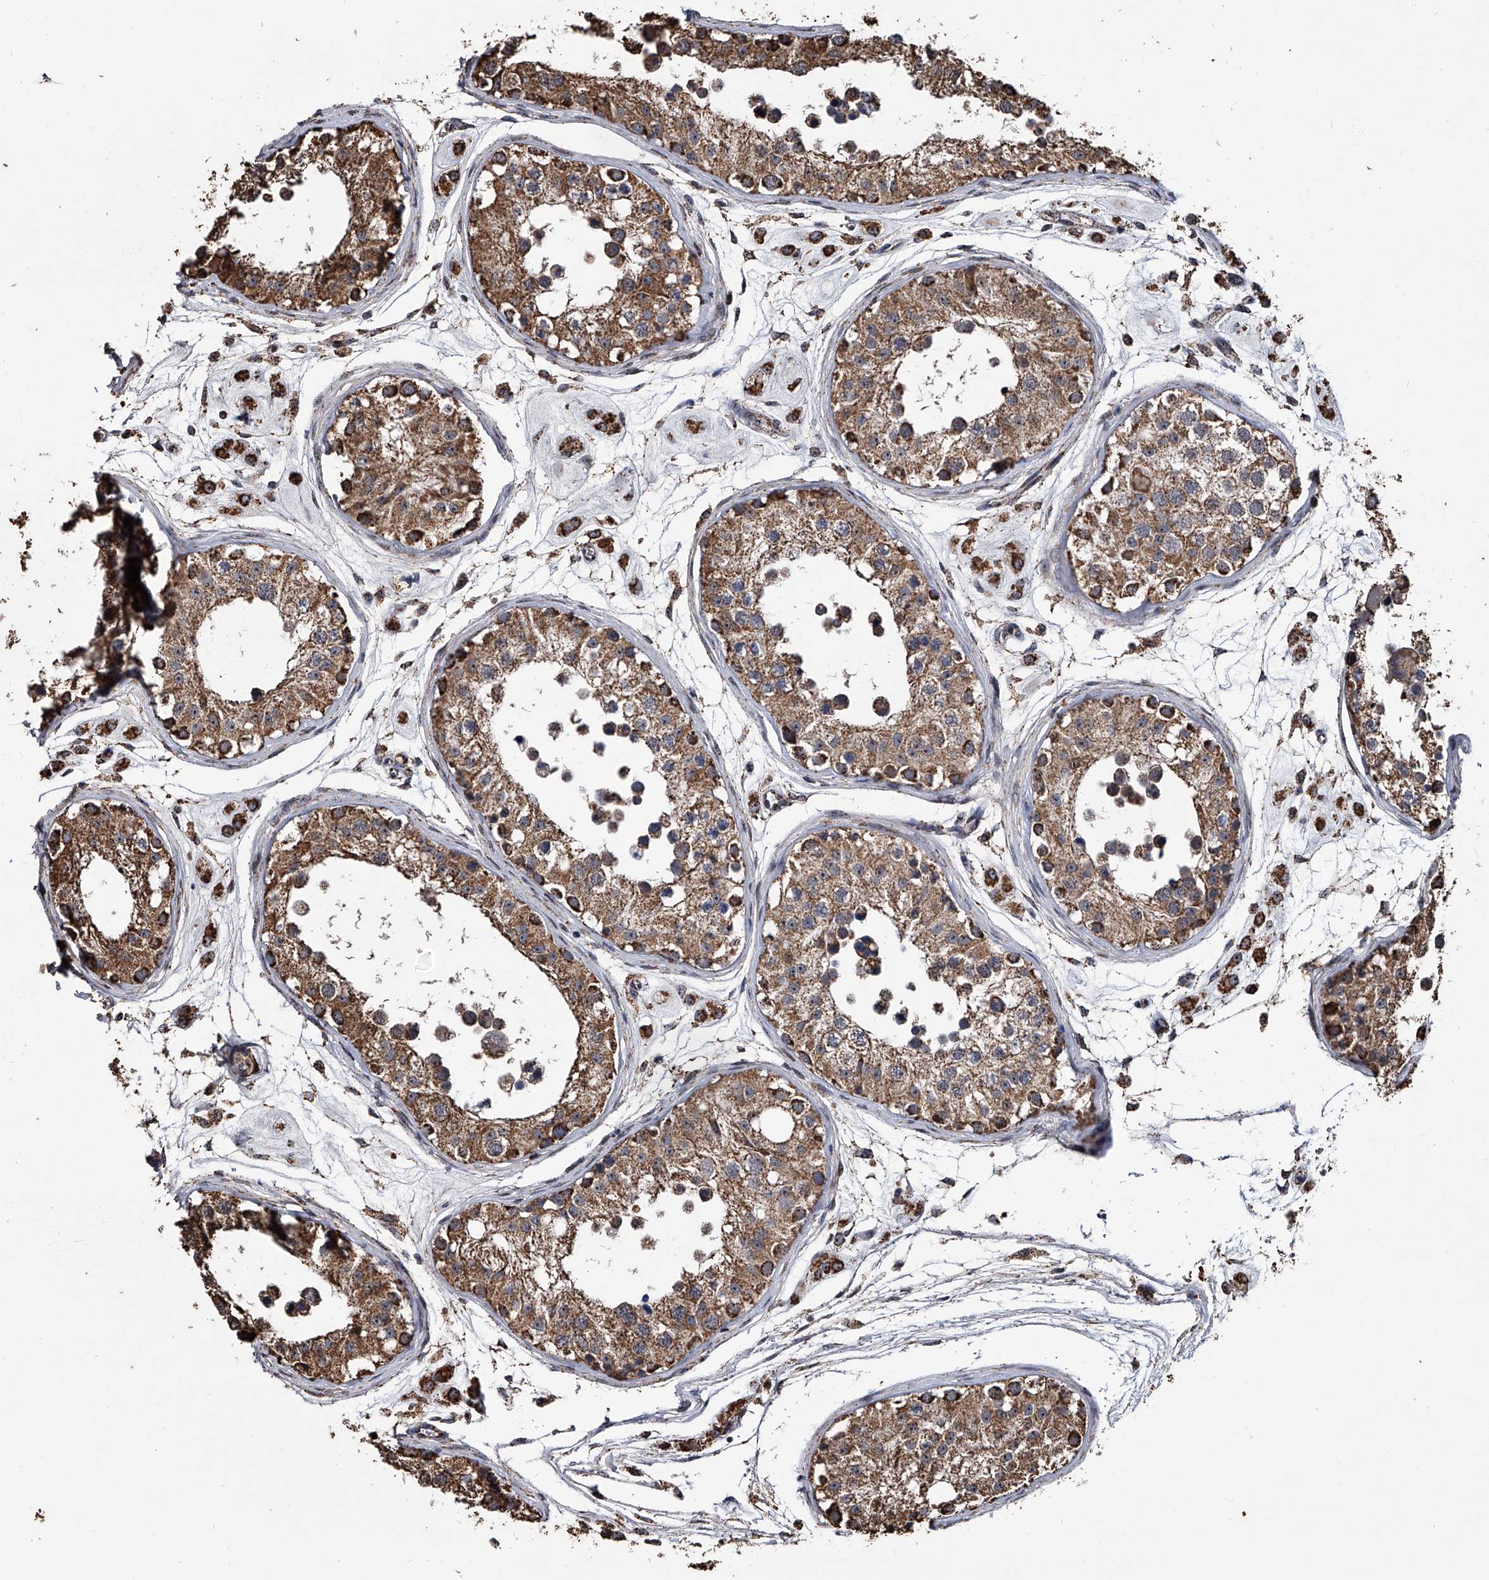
{"staining": {"intensity": "strong", "quantity": "25%-75%", "location": "cytoplasmic/membranous,nuclear"}, "tissue": "testis", "cell_type": "Cells in seminiferous ducts", "image_type": "normal", "snomed": [{"axis": "morphology", "description": "Normal tissue, NOS"}, {"axis": "morphology", "description": "Adenocarcinoma, metastatic, NOS"}, {"axis": "topography", "description": "Testis"}], "caption": "Human testis stained with a brown dye reveals strong cytoplasmic/membranous,nuclear positive expression in about 25%-75% of cells in seminiferous ducts.", "gene": "SMPDL3A", "patient": {"sex": "male", "age": 26}}